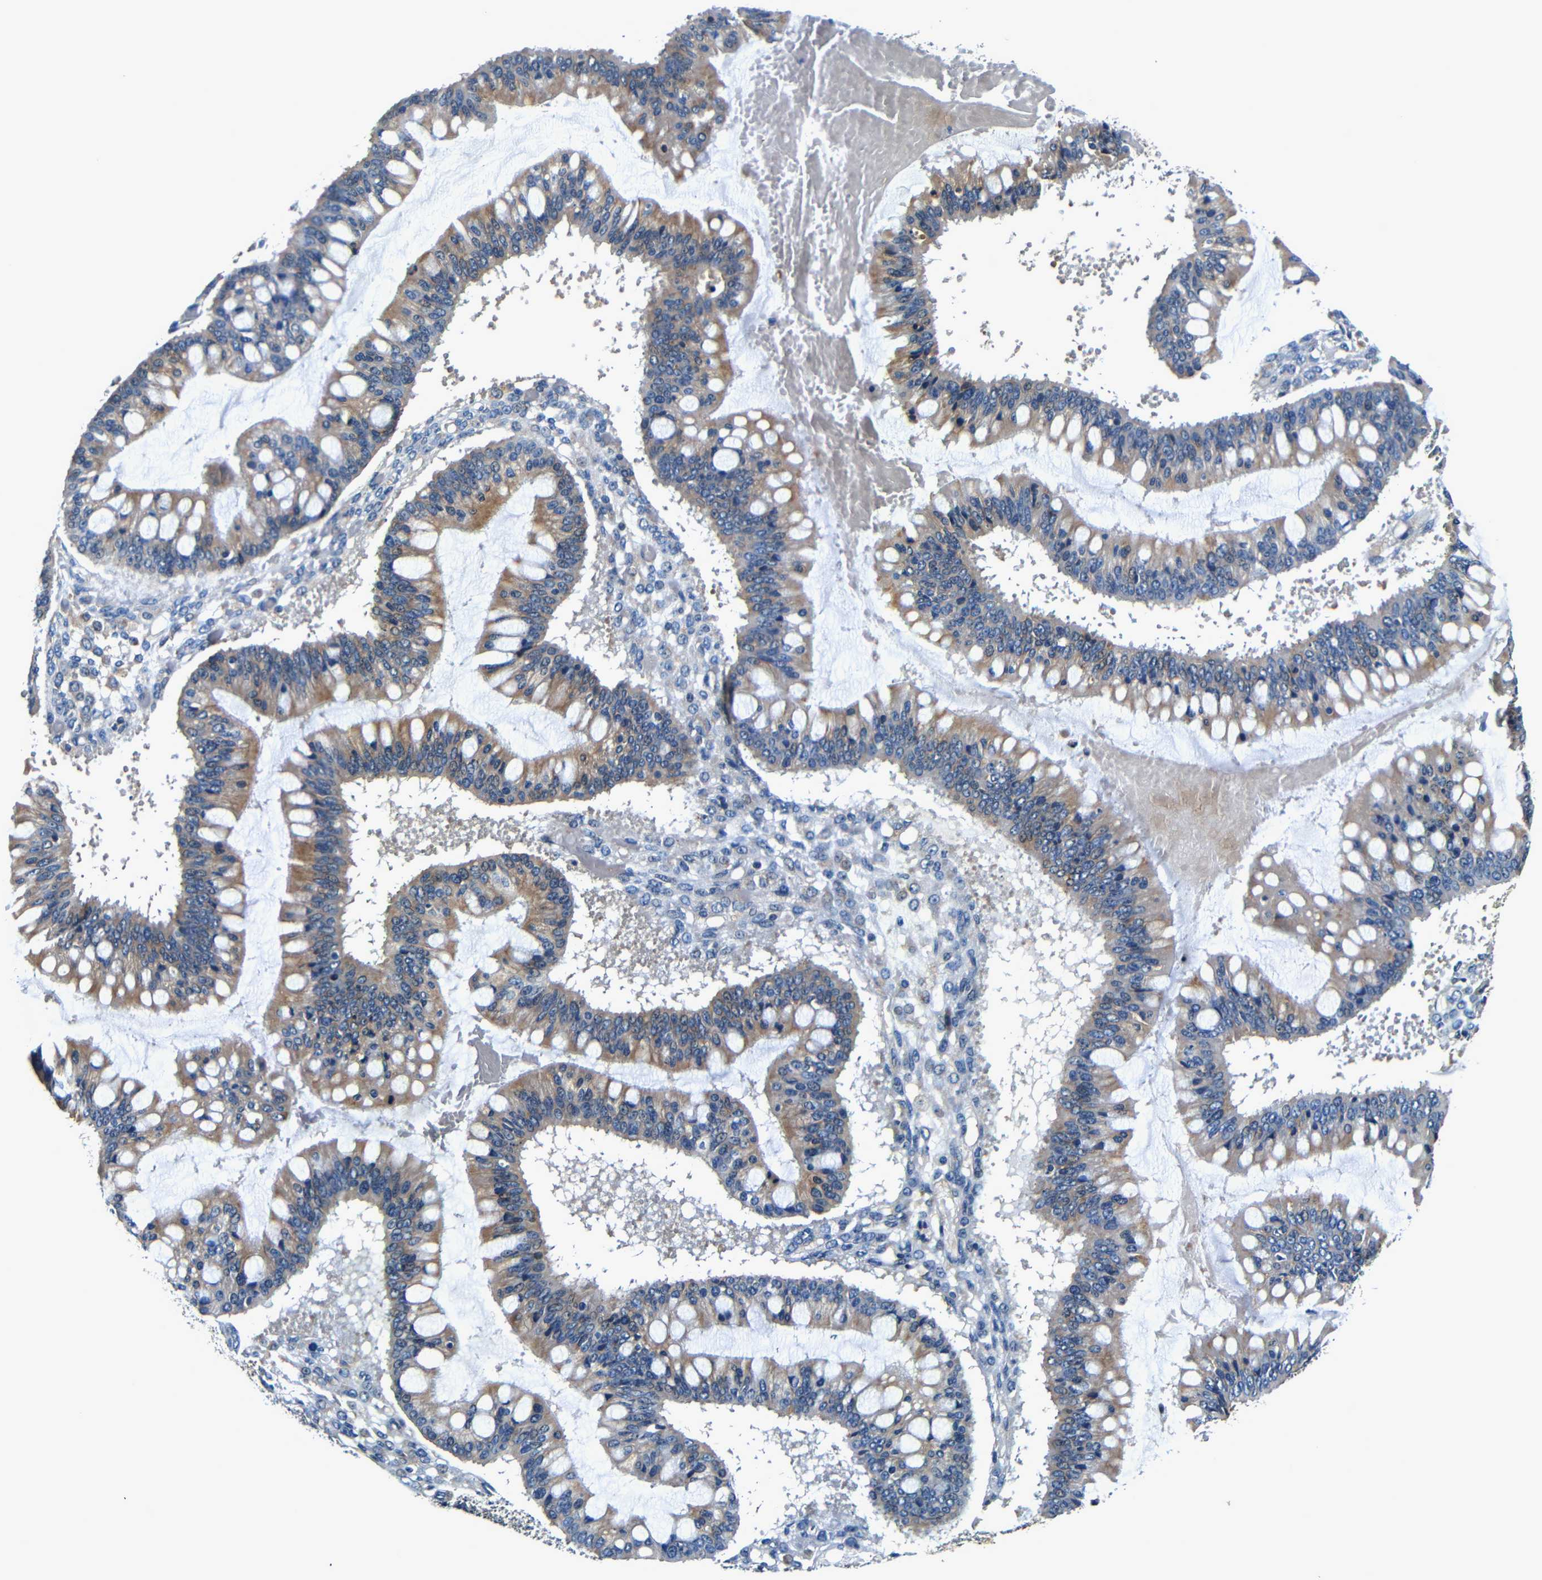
{"staining": {"intensity": "moderate", "quantity": "25%-75%", "location": "cytoplasmic/membranous"}, "tissue": "ovarian cancer", "cell_type": "Tumor cells", "image_type": "cancer", "snomed": [{"axis": "morphology", "description": "Cystadenocarcinoma, mucinous, NOS"}, {"axis": "topography", "description": "Ovary"}], "caption": "Human ovarian cancer stained with a brown dye shows moderate cytoplasmic/membranous positive positivity in approximately 25%-75% of tumor cells.", "gene": "MTX1", "patient": {"sex": "female", "age": 73}}